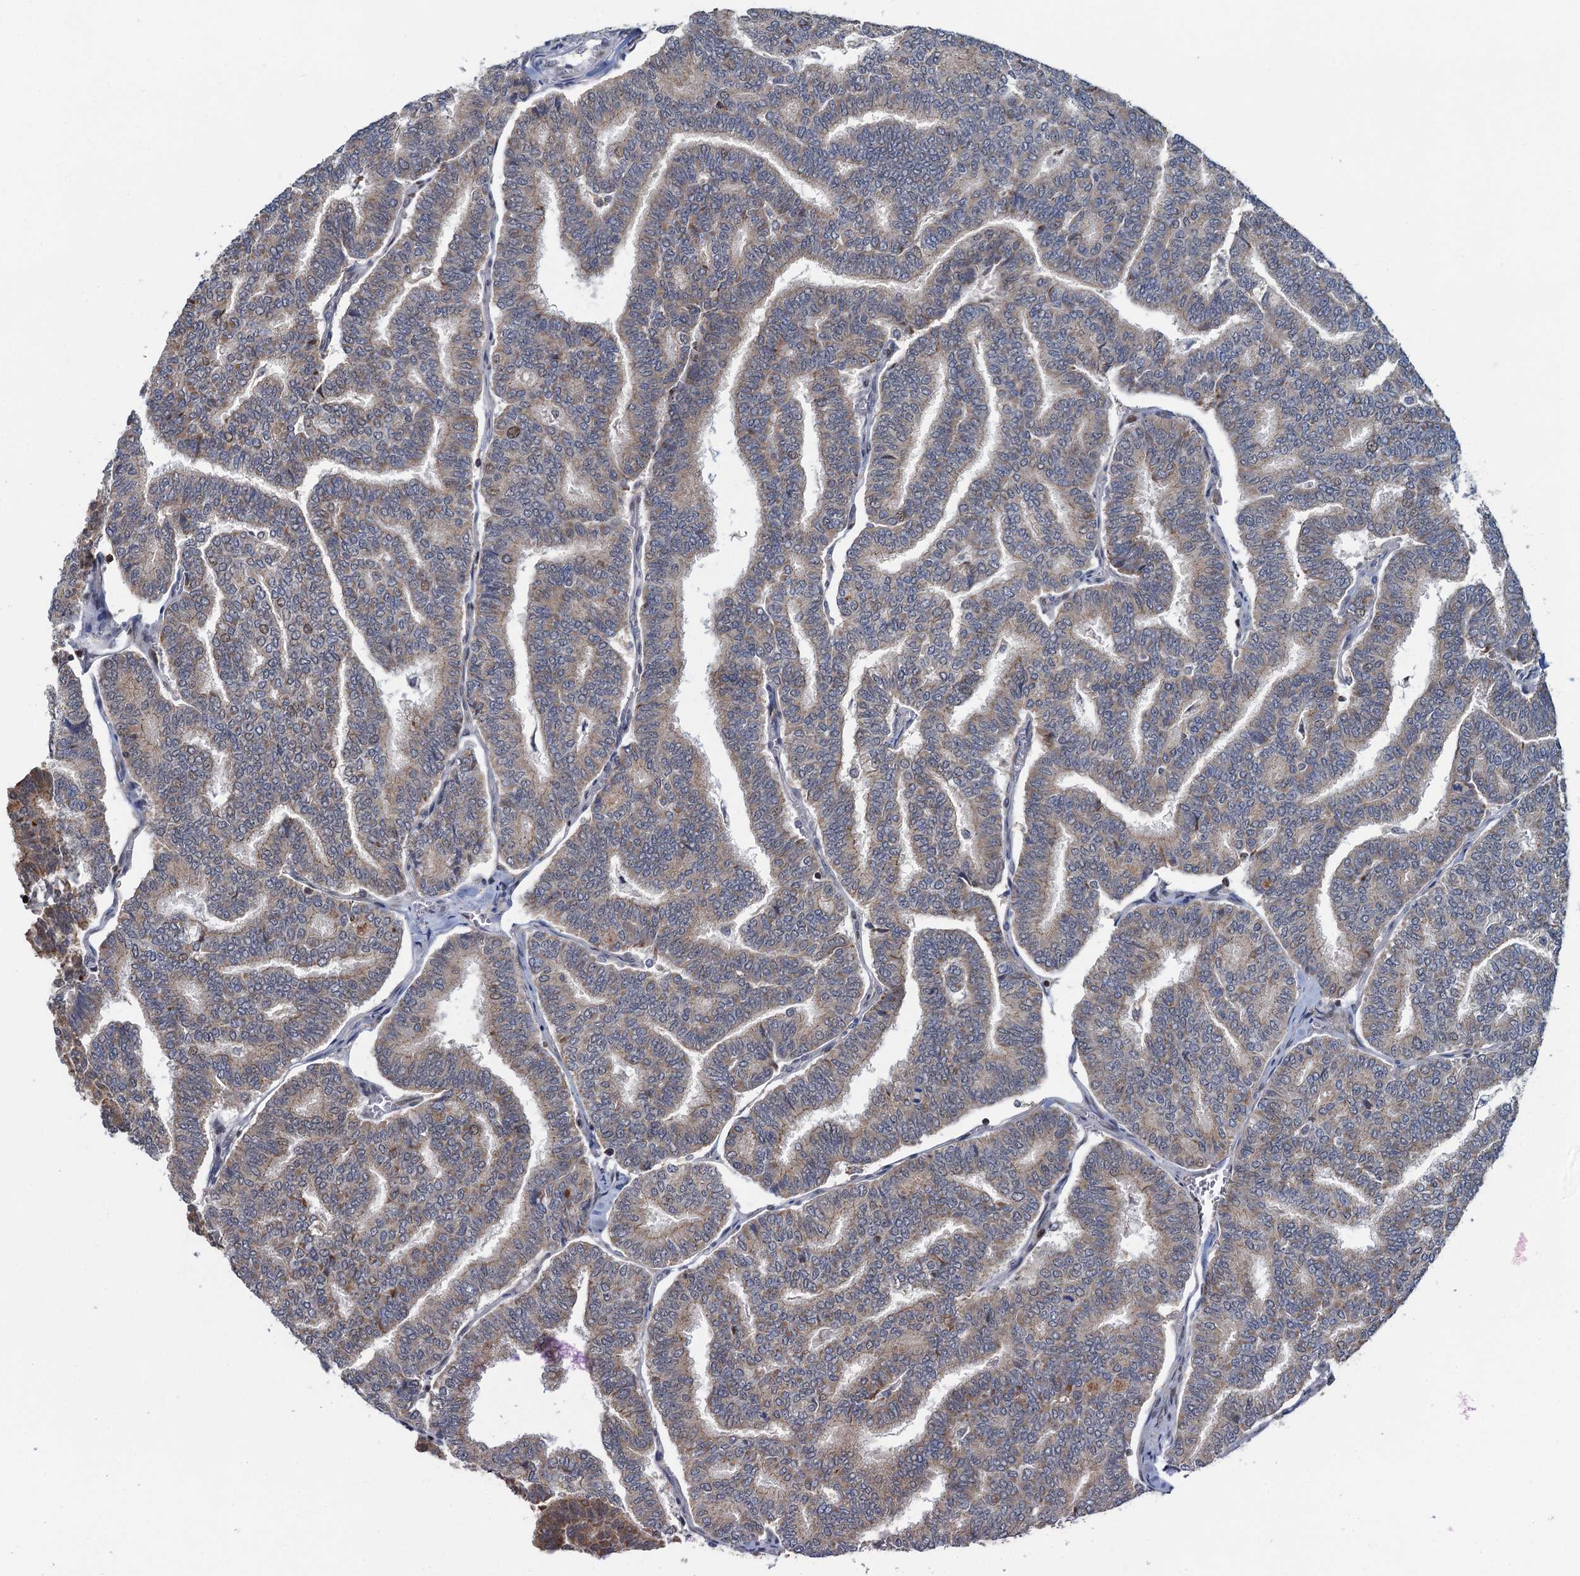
{"staining": {"intensity": "weak", "quantity": "25%-75%", "location": "cytoplasmic/membranous,nuclear"}, "tissue": "thyroid cancer", "cell_type": "Tumor cells", "image_type": "cancer", "snomed": [{"axis": "morphology", "description": "Papillary adenocarcinoma, NOS"}, {"axis": "topography", "description": "Thyroid gland"}], "caption": "A photomicrograph of human papillary adenocarcinoma (thyroid) stained for a protein displays weak cytoplasmic/membranous and nuclear brown staining in tumor cells.", "gene": "CCDC102A", "patient": {"sex": "female", "age": 35}}